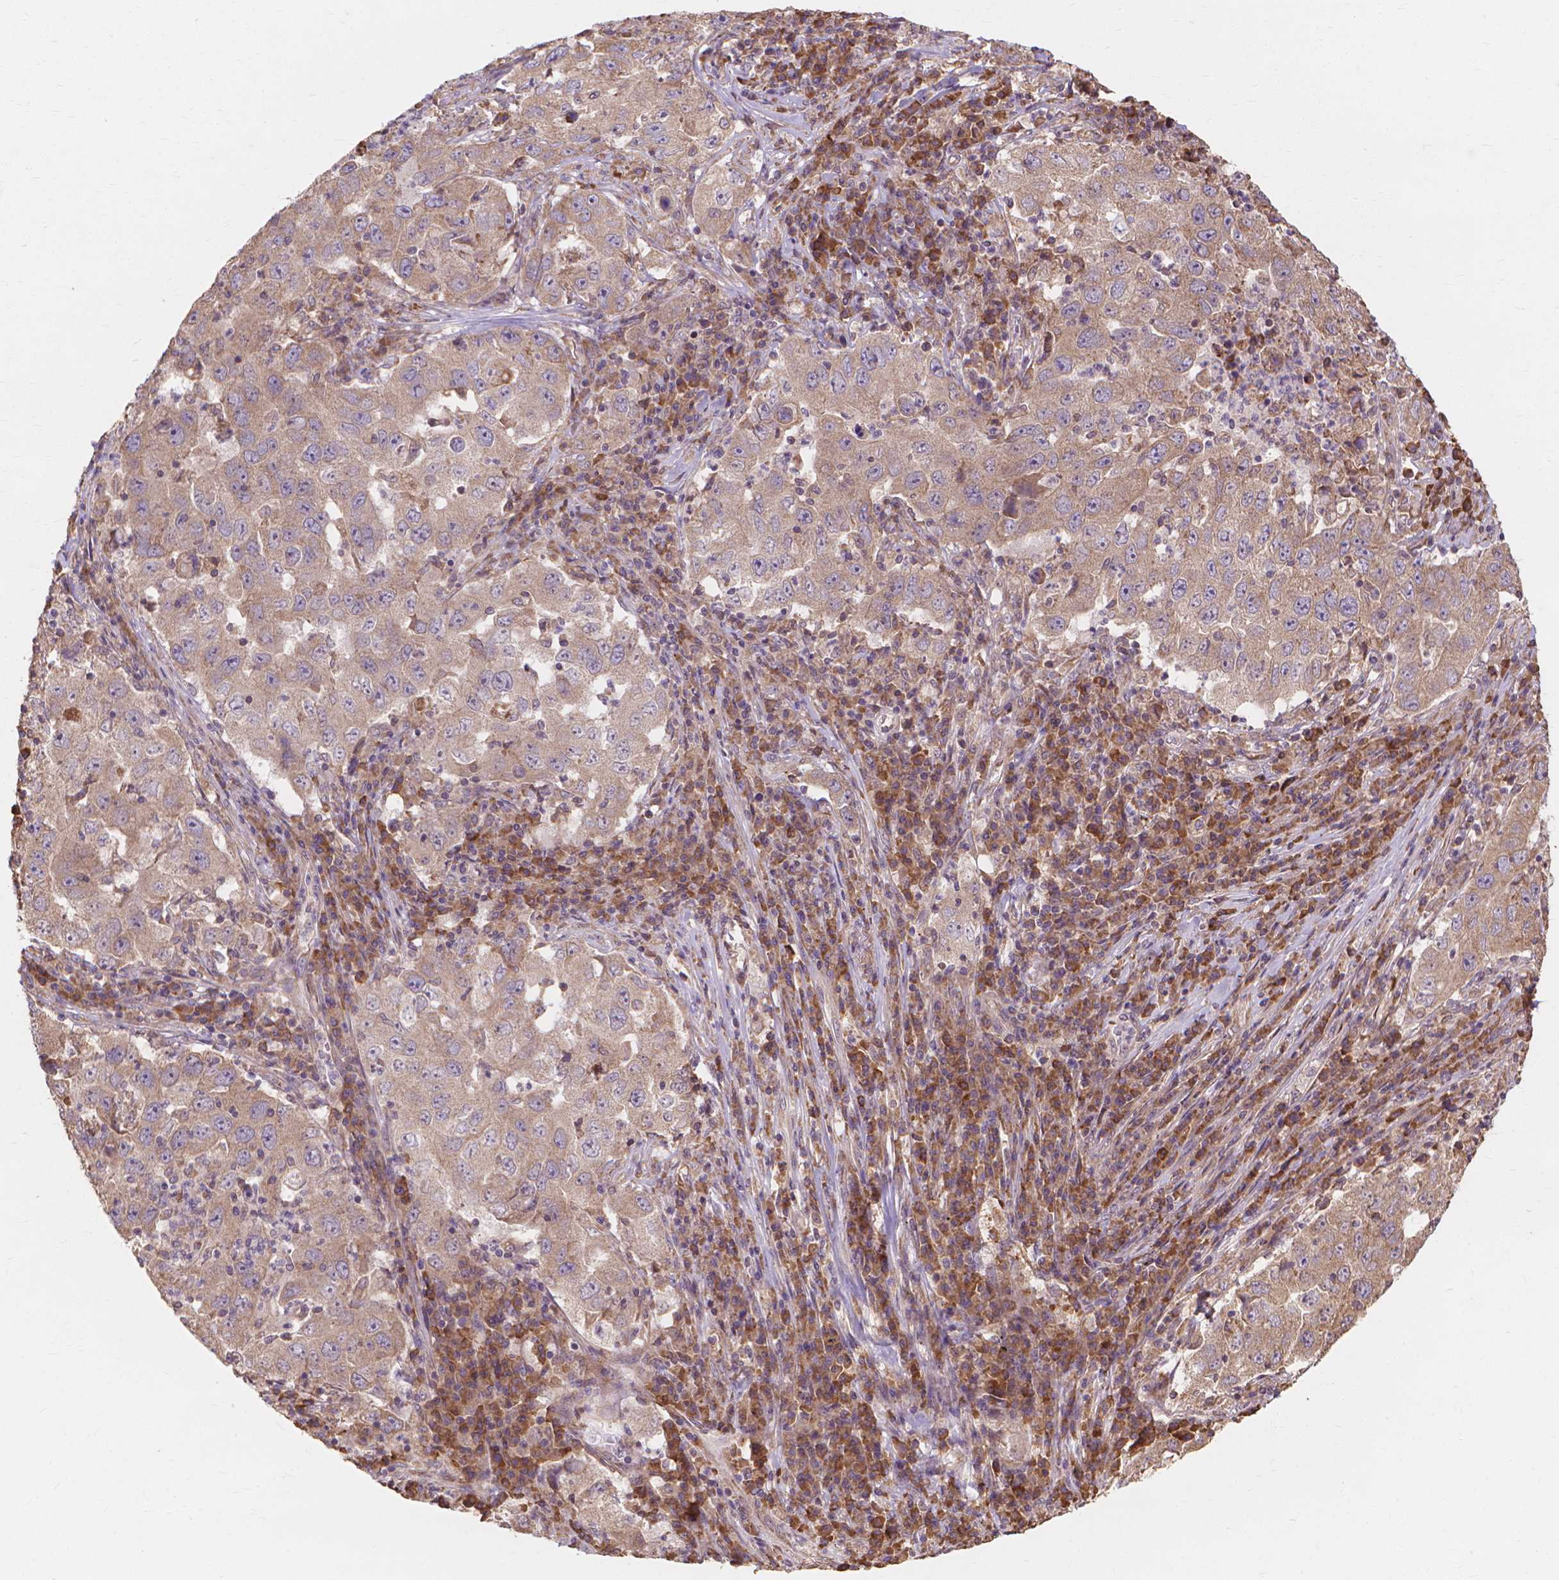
{"staining": {"intensity": "weak", "quantity": ">75%", "location": "cytoplasmic/membranous"}, "tissue": "lung cancer", "cell_type": "Tumor cells", "image_type": "cancer", "snomed": [{"axis": "morphology", "description": "Adenocarcinoma, NOS"}, {"axis": "topography", "description": "Lung"}], "caption": "Lung cancer stained with immunohistochemistry reveals weak cytoplasmic/membranous expression in approximately >75% of tumor cells. The protein of interest is shown in brown color, while the nuclei are stained blue.", "gene": "TAB2", "patient": {"sex": "male", "age": 73}}